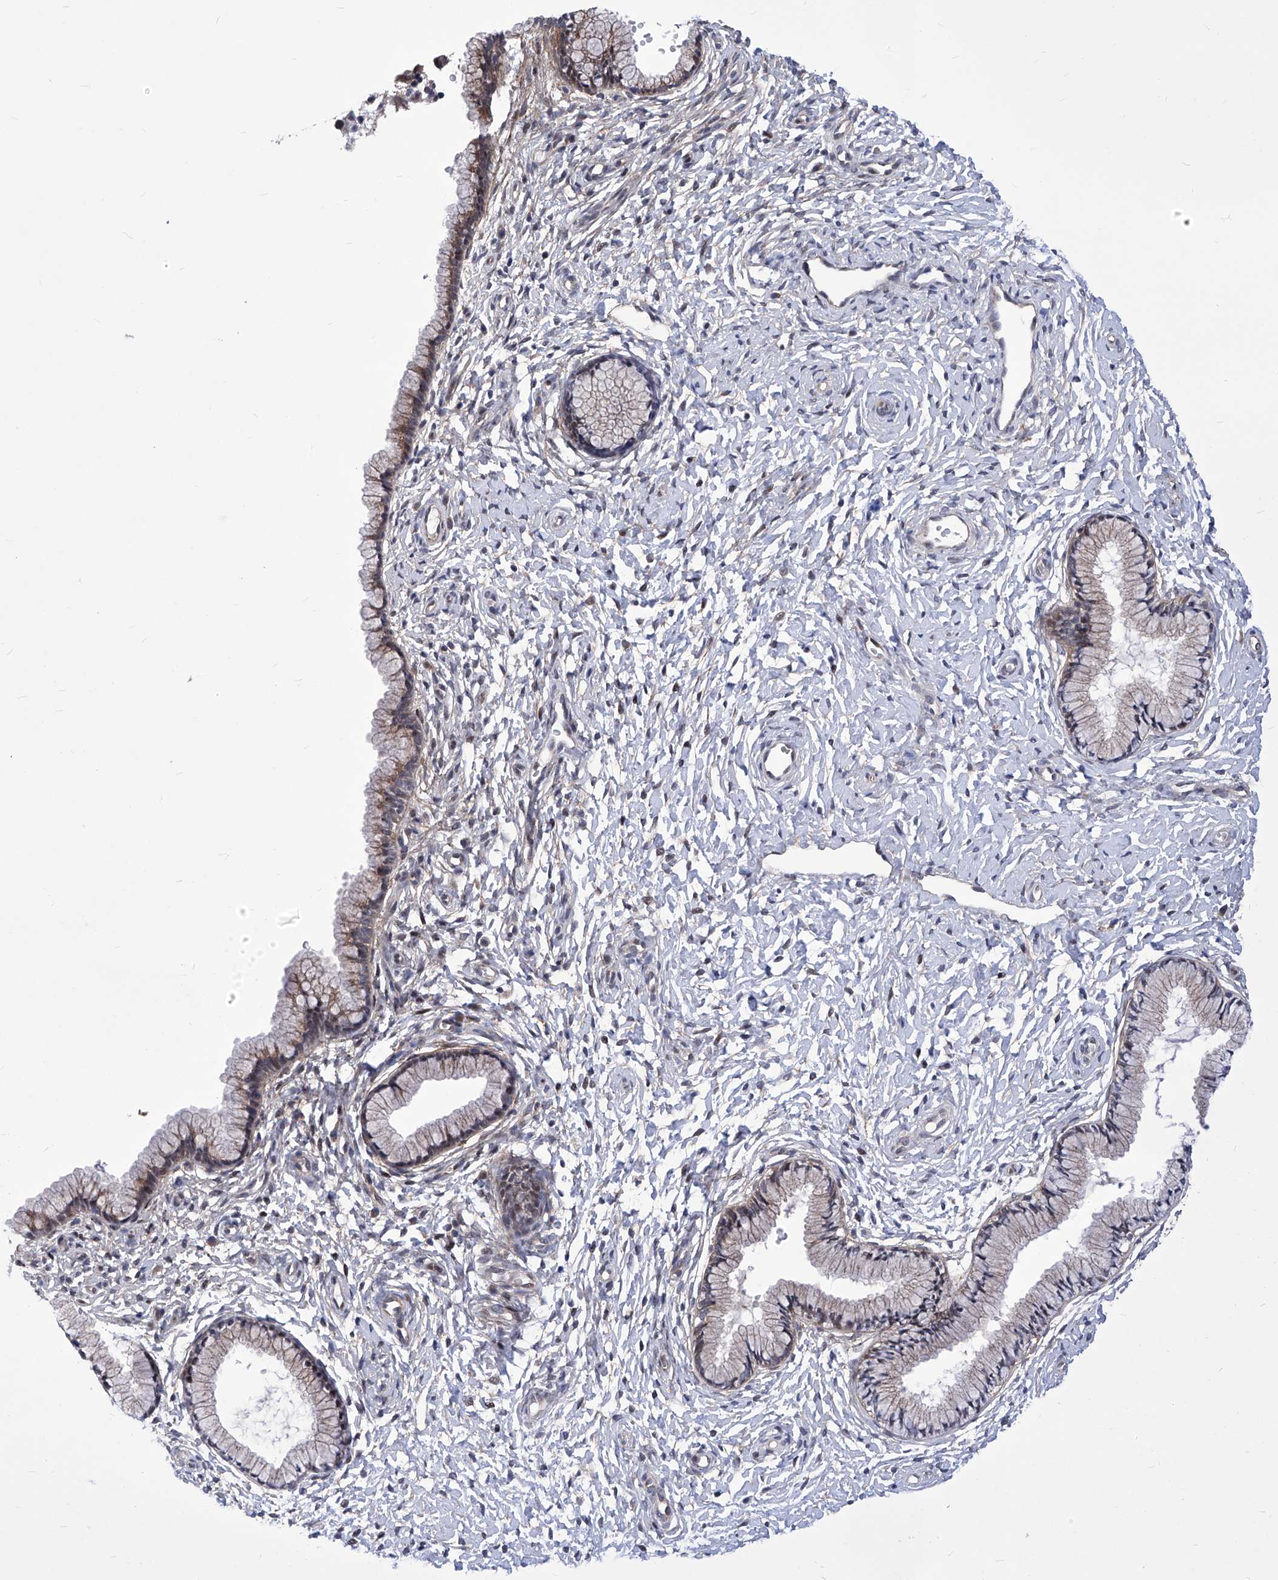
{"staining": {"intensity": "weak", "quantity": "25%-75%", "location": "cytoplasmic/membranous"}, "tissue": "cervix", "cell_type": "Glandular cells", "image_type": "normal", "snomed": [{"axis": "morphology", "description": "Normal tissue, NOS"}, {"axis": "topography", "description": "Cervix"}], "caption": "IHC of normal human cervix demonstrates low levels of weak cytoplasmic/membranous expression in approximately 25%-75% of glandular cells. Nuclei are stained in blue.", "gene": "KTI12", "patient": {"sex": "female", "age": 33}}